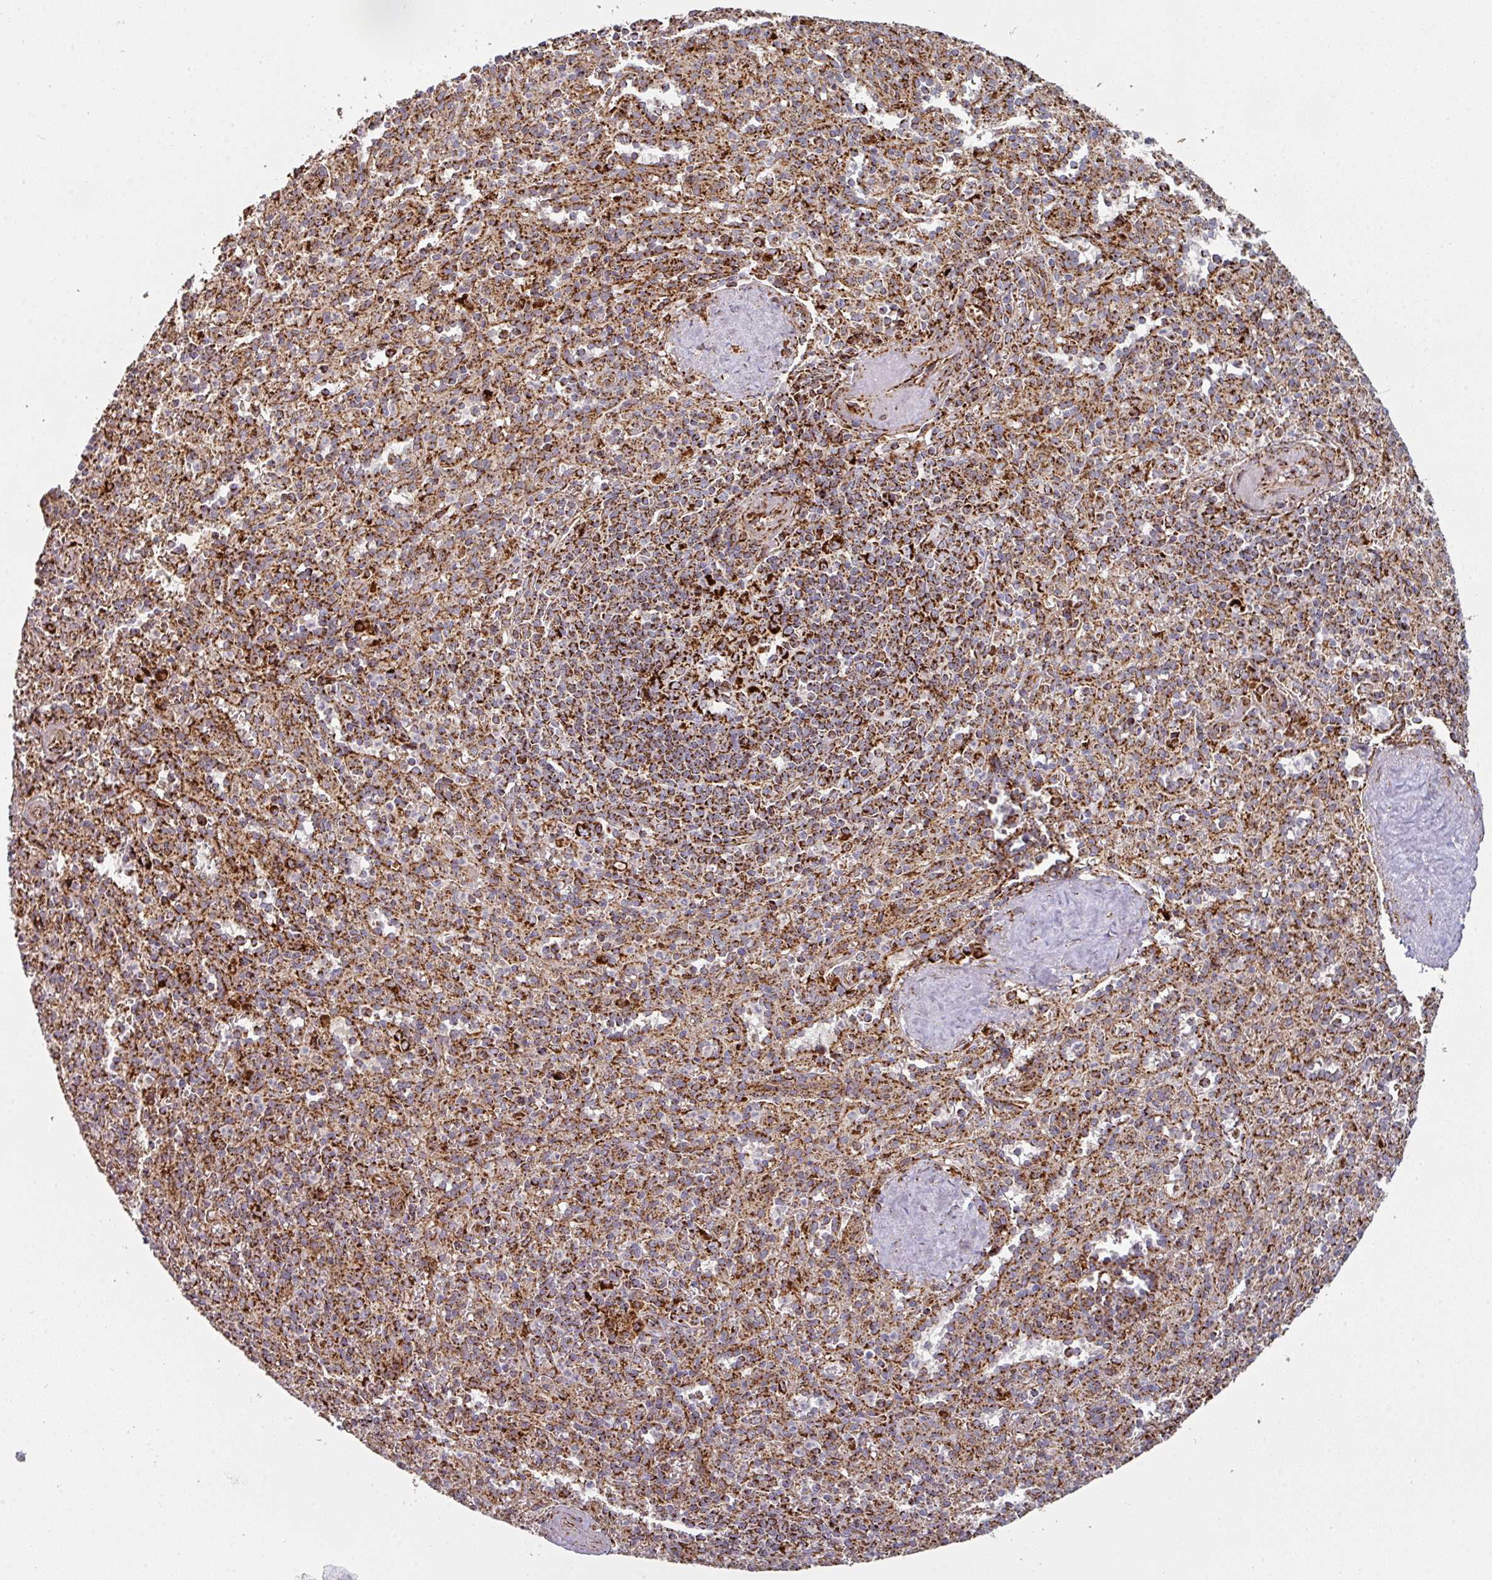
{"staining": {"intensity": "moderate", "quantity": "25%-75%", "location": "cytoplasmic/membranous"}, "tissue": "spleen", "cell_type": "Cells in red pulp", "image_type": "normal", "snomed": [{"axis": "morphology", "description": "Normal tissue, NOS"}, {"axis": "topography", "description": "Spleen"}], "caption": "Moderate cytoplasmic/membranous staining for a protein is present in approximately 25%-75% of cells in red pulp of benign spleen using IHC.", "gene": "TRAP1", "patient": {"sex": "female", "age": 70}}